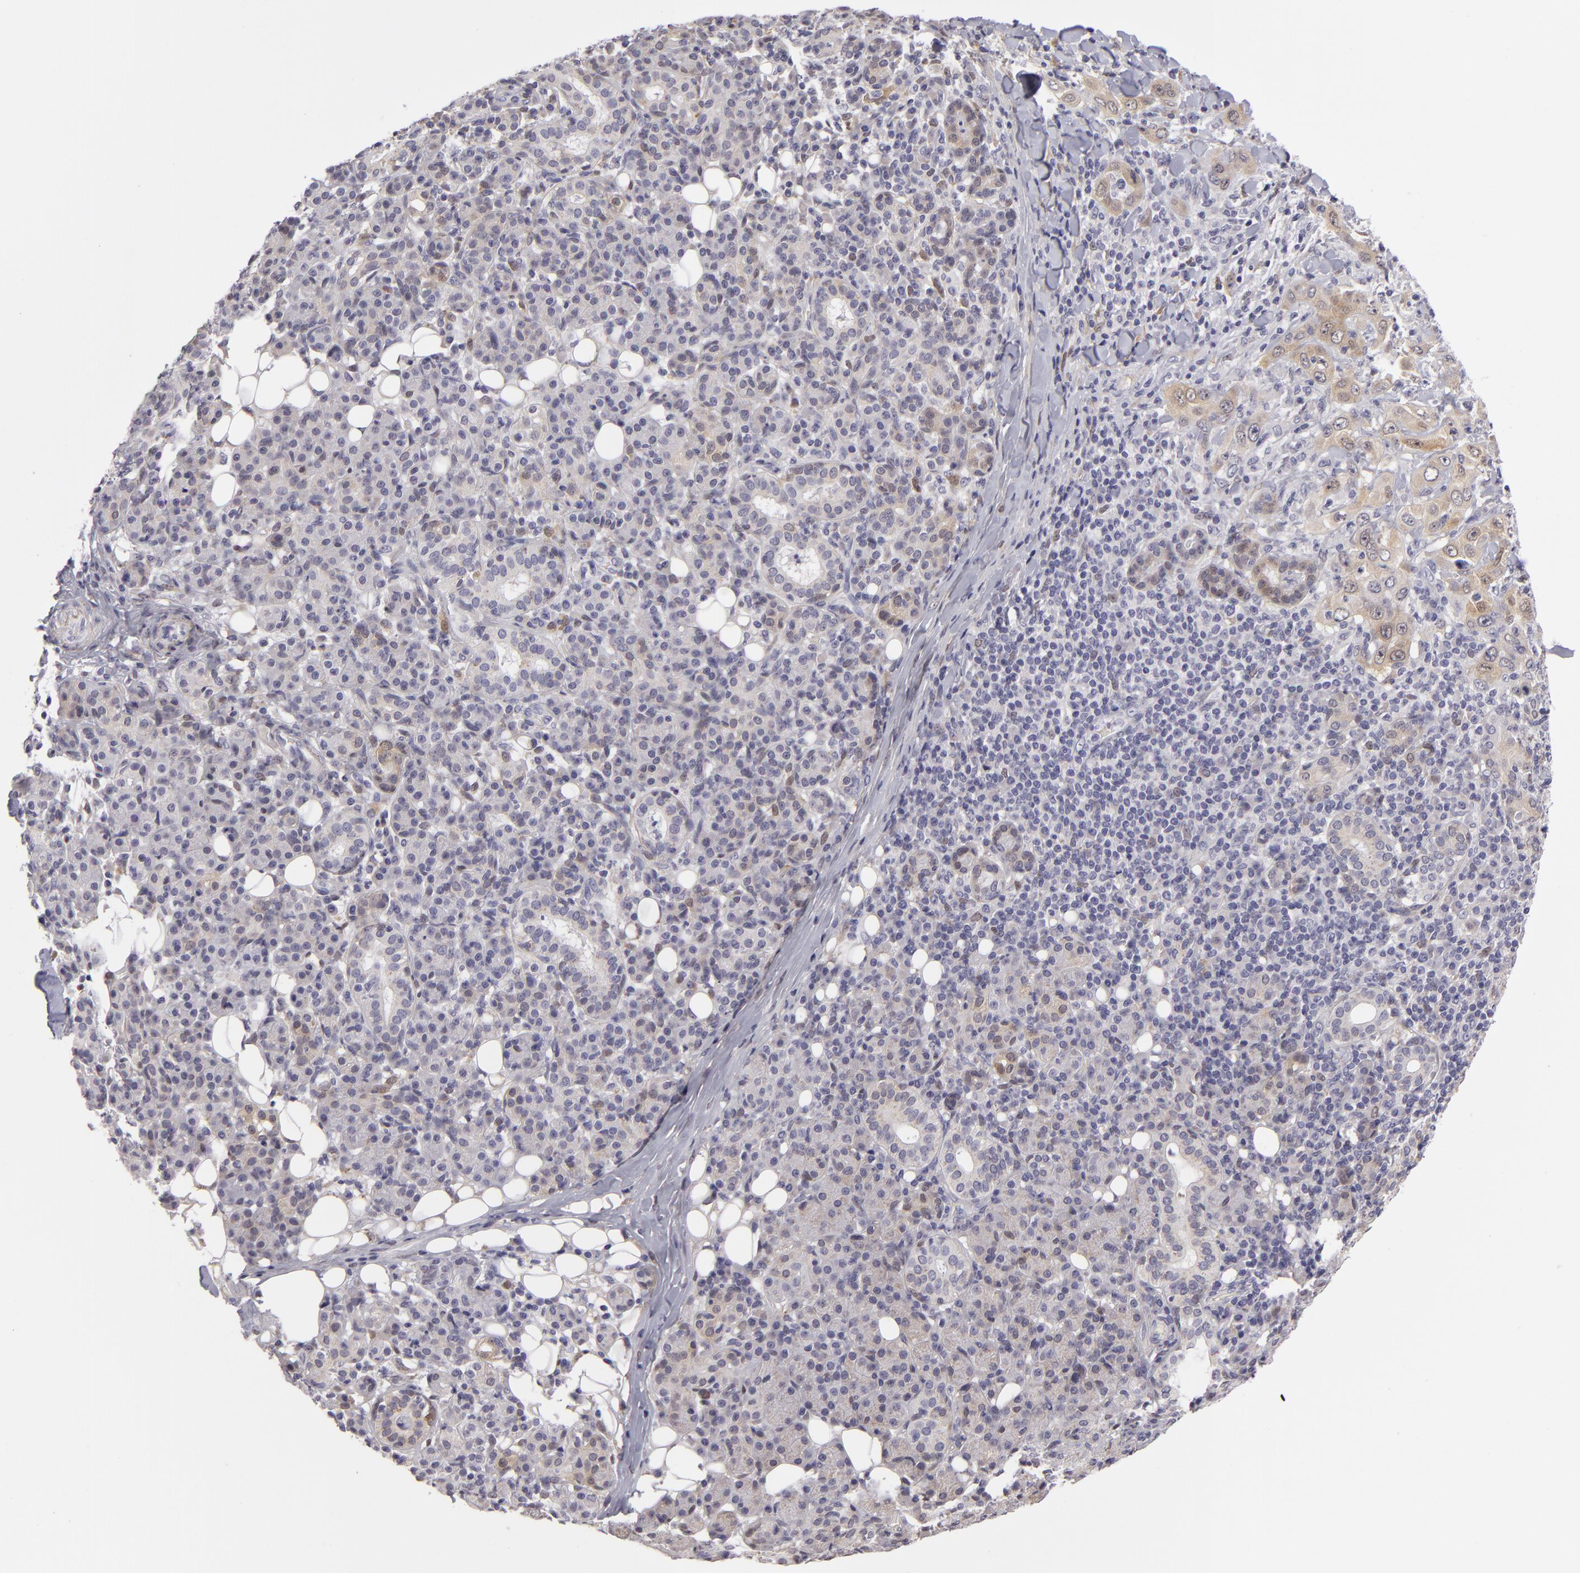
{"staining": {"intensity": "moderate", "quantity": "25%-75%", "location": "cytoplasmic/membranous,nuclear"}, "tissue": "skin cancer", "cell_type": "Tumor cells", "image_type": "cancer", "snomed": [{"axis": "morphology", "description": "Squamous cell carcinoma, NOS"}, {"axis": "topography", "description": "Skin"}], "caption": "This histopathology image exhibits IHC staining of skin cancer (squamous cell carcinoma), with medium moderate cytoplasmic/membranous and nuclear staining in approximately 25%-75% of tumor cells.", "gene": "EFS", "patient": {"sex": "male", "age": 84}}